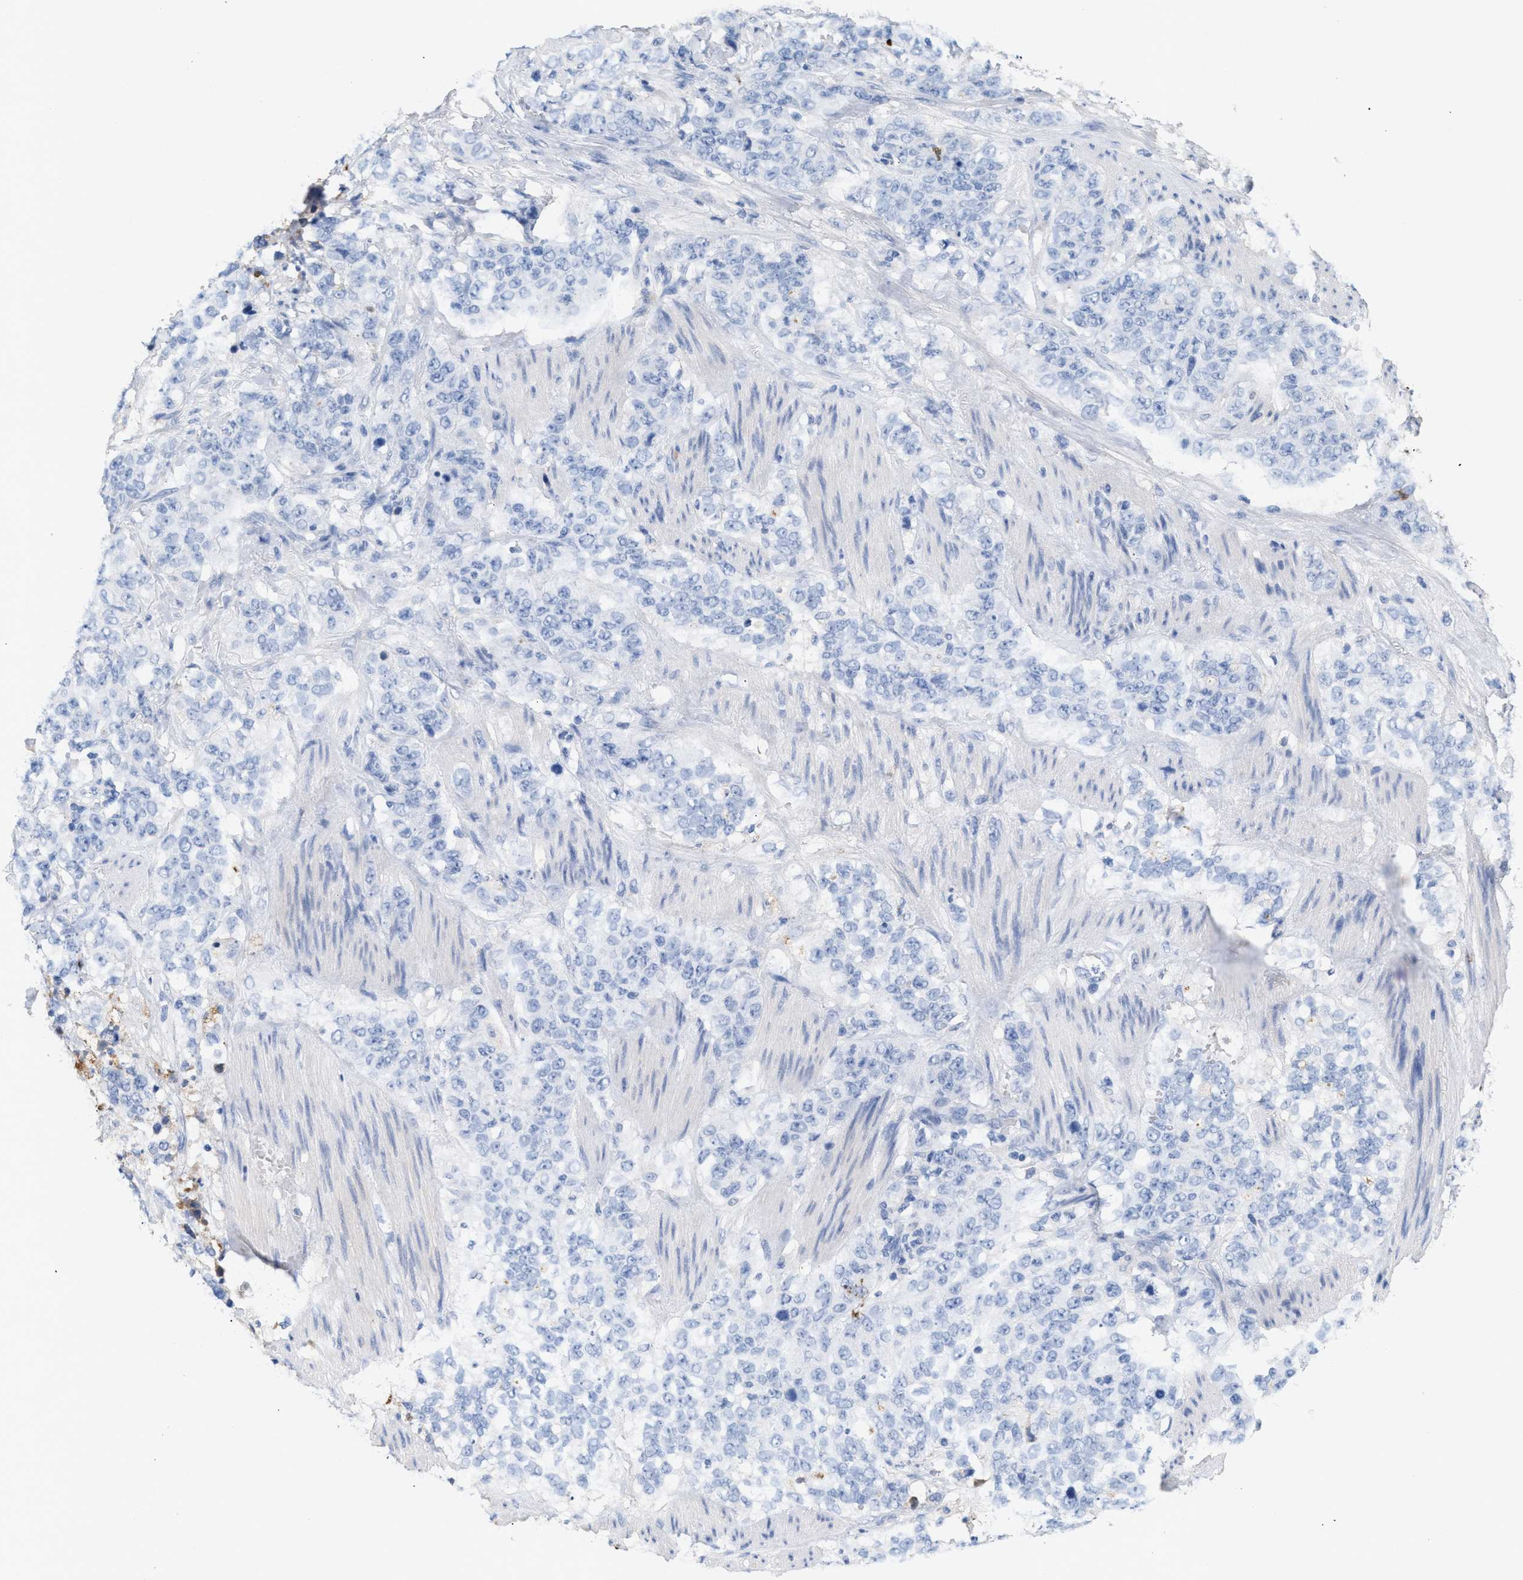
{"staining": {"intensity": "negative", "quantity": "none", "location": "none"}, "tissue": "stomach cancer", "cell_type": "Tumor cells", "image_type": "cancer", "snomed": [{"axis": "morphology", "description": "Adenocarcinoma, NOS"}, {"axis": "topography", "description": "Stomach"}], "caption": "High power microscopy image of an immunohistochemistry (IHC) image of stomach cancer (adenocarcinoma), revealing no significant expression in tumor cells.", "gene": "APOH", "patient": {"sex": "male", "age": 48}}